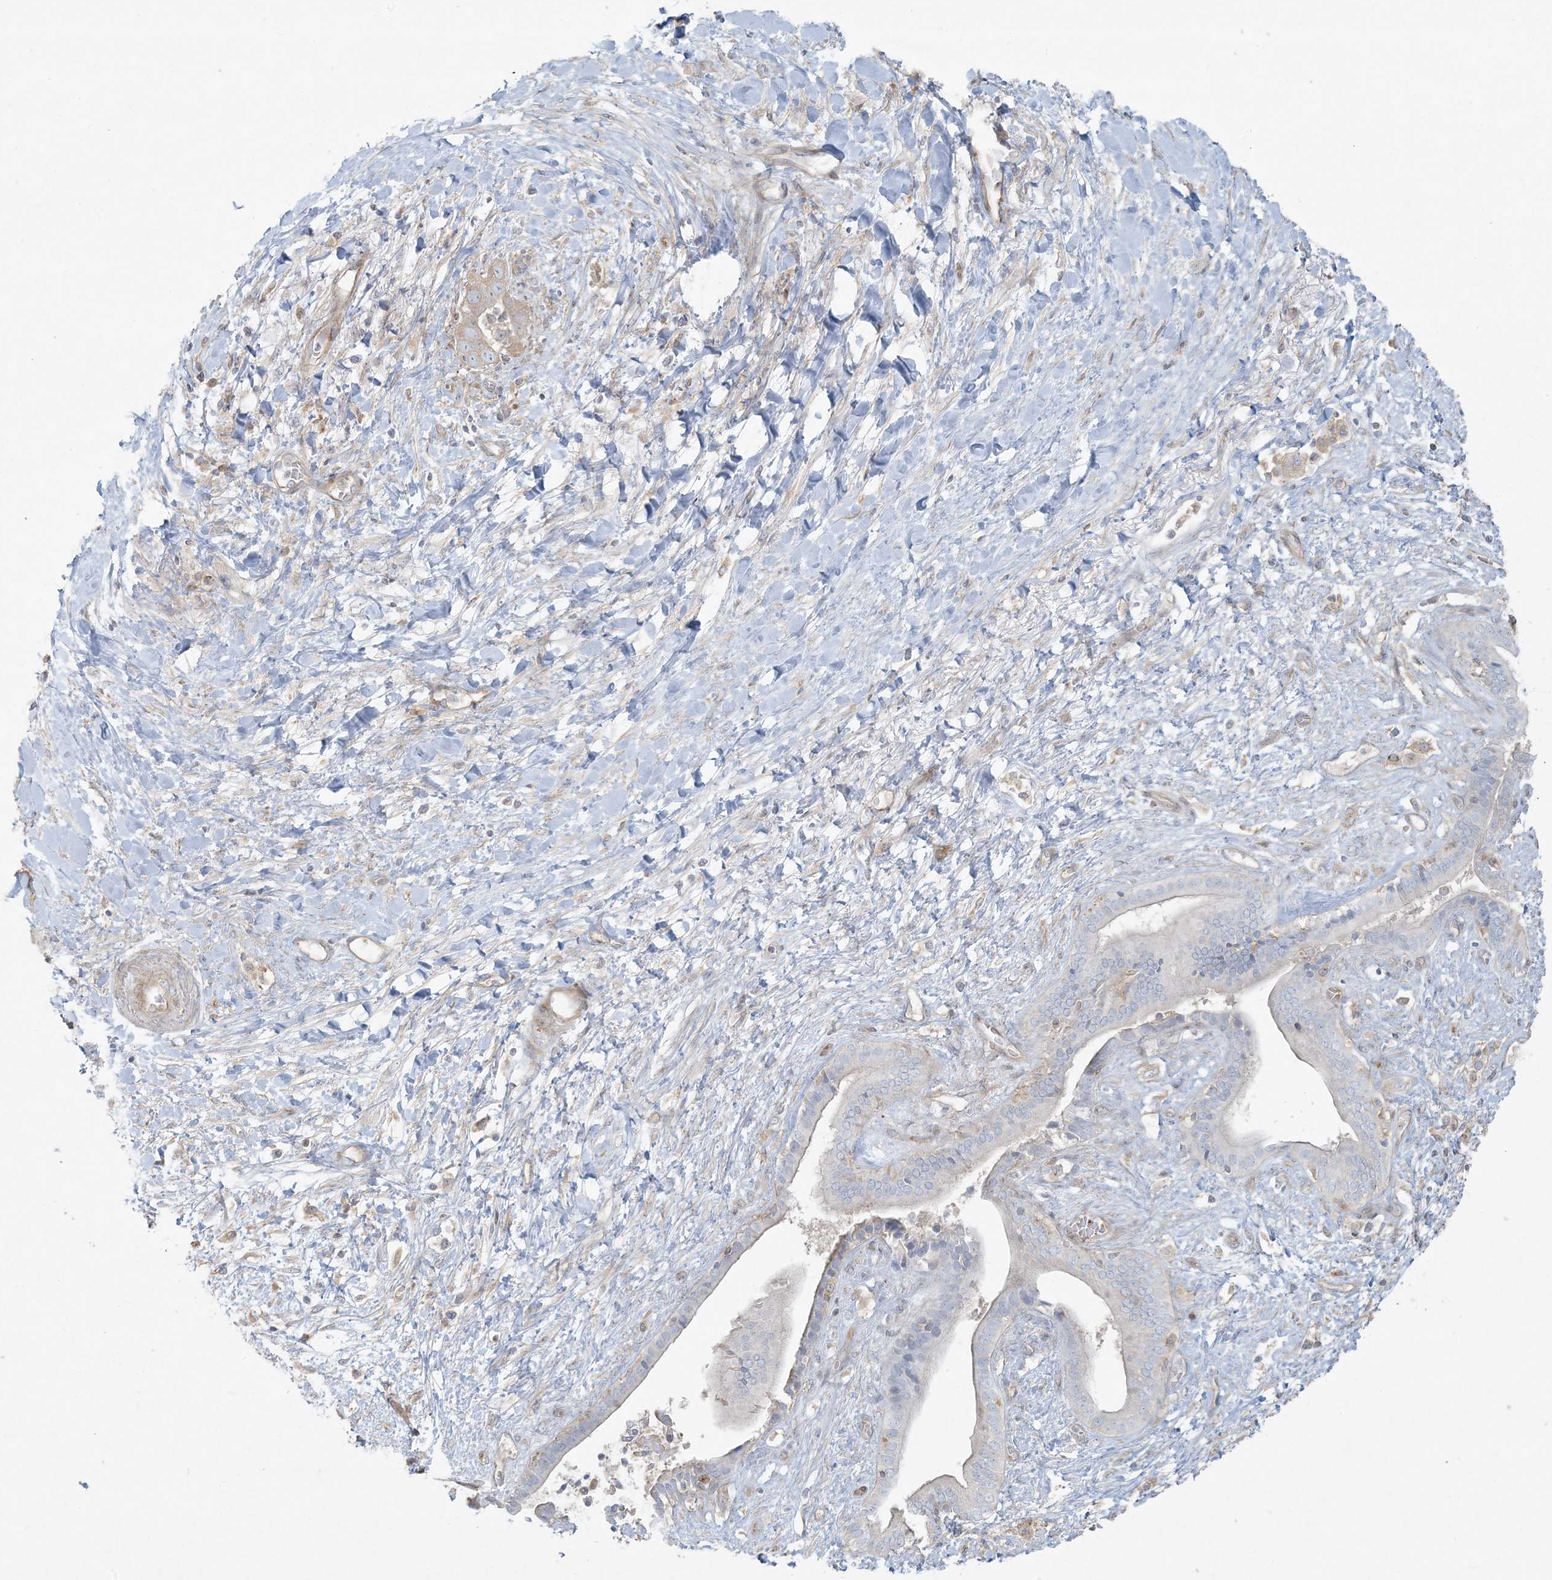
{"staining": {"intensity": "weak", "quantity": "<25%", "location": "cytoplasmic/membranous"}, "tissue": "liver cancer", "cell_type": "Tumor cells", "image_type": "cancer", "snomed": [{"axis": "morphology", "description": "Cholangiocarcinoma"}, {"axis": "topography", "description": "Liver"}], "caption": "The image demonstrates no staining of tumor cells in liver cancer. (Brightfield microscopy of DAB (3,3'-diaminobenzidine) immunohistochemistry at high magnification).", "gene": "PIK3R4", "patient": {"sex": "female", "age": 52}}